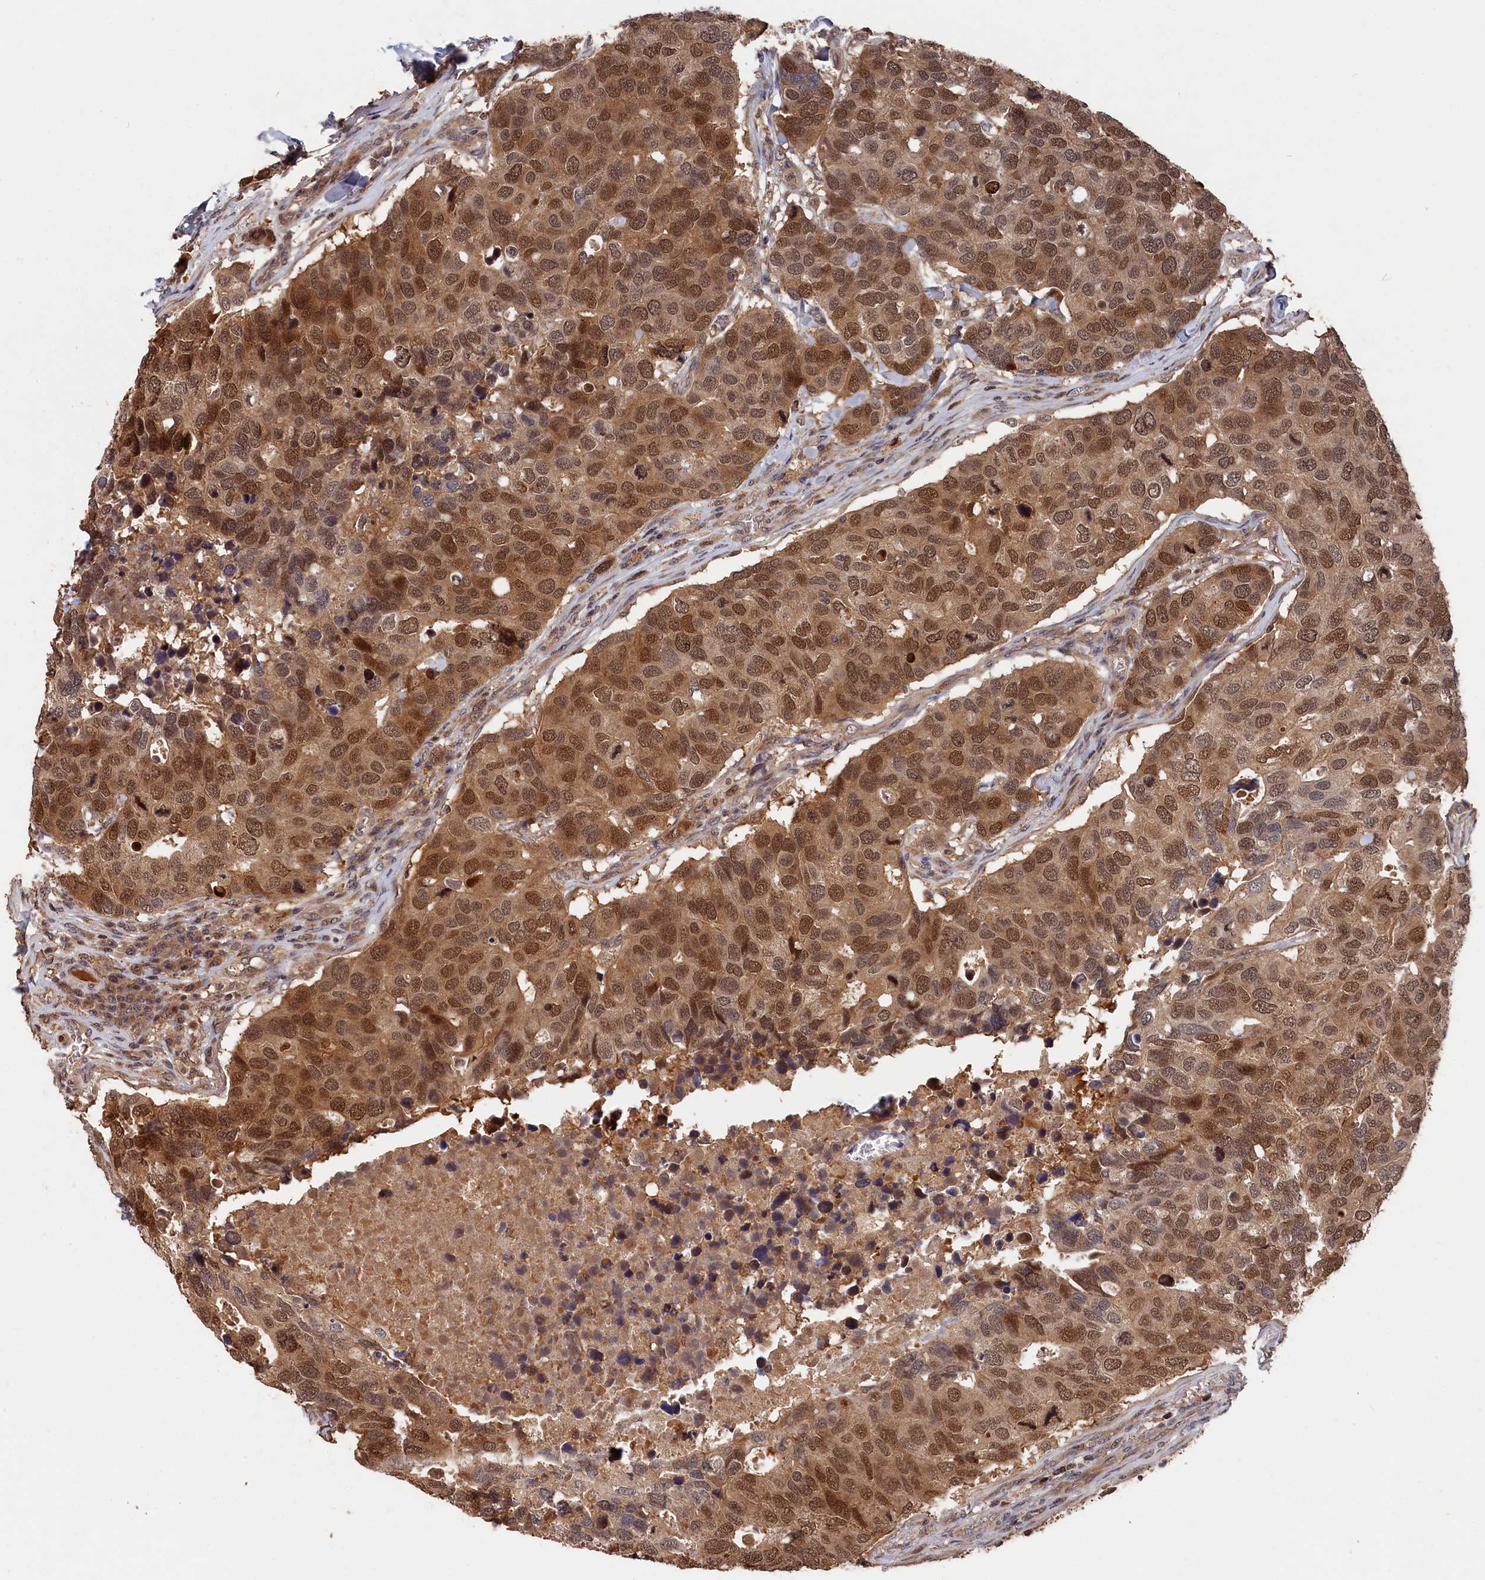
{"staining": {"intensity": "moderate", "quantity": ">75%", "location": "cytoplasmic/membranous,nuclear"}, "tissue": "breast cancer", "cell_type": "Tumor cells", "image_type": "cancer", "snomed": [{"axis": "morphology", "description": "Duct carcinoma"}, {"axis": "topography", "description": "Breast"}], "caption": "Invasive ductal carcinoma (breast) stained with immunohistochemistry reveals moderate cytoplasmic/membranous and nuclear staining in about >75% of tumor cells.", "gene": "RMI2", "patient": {"sex": "female", "age": 83}}